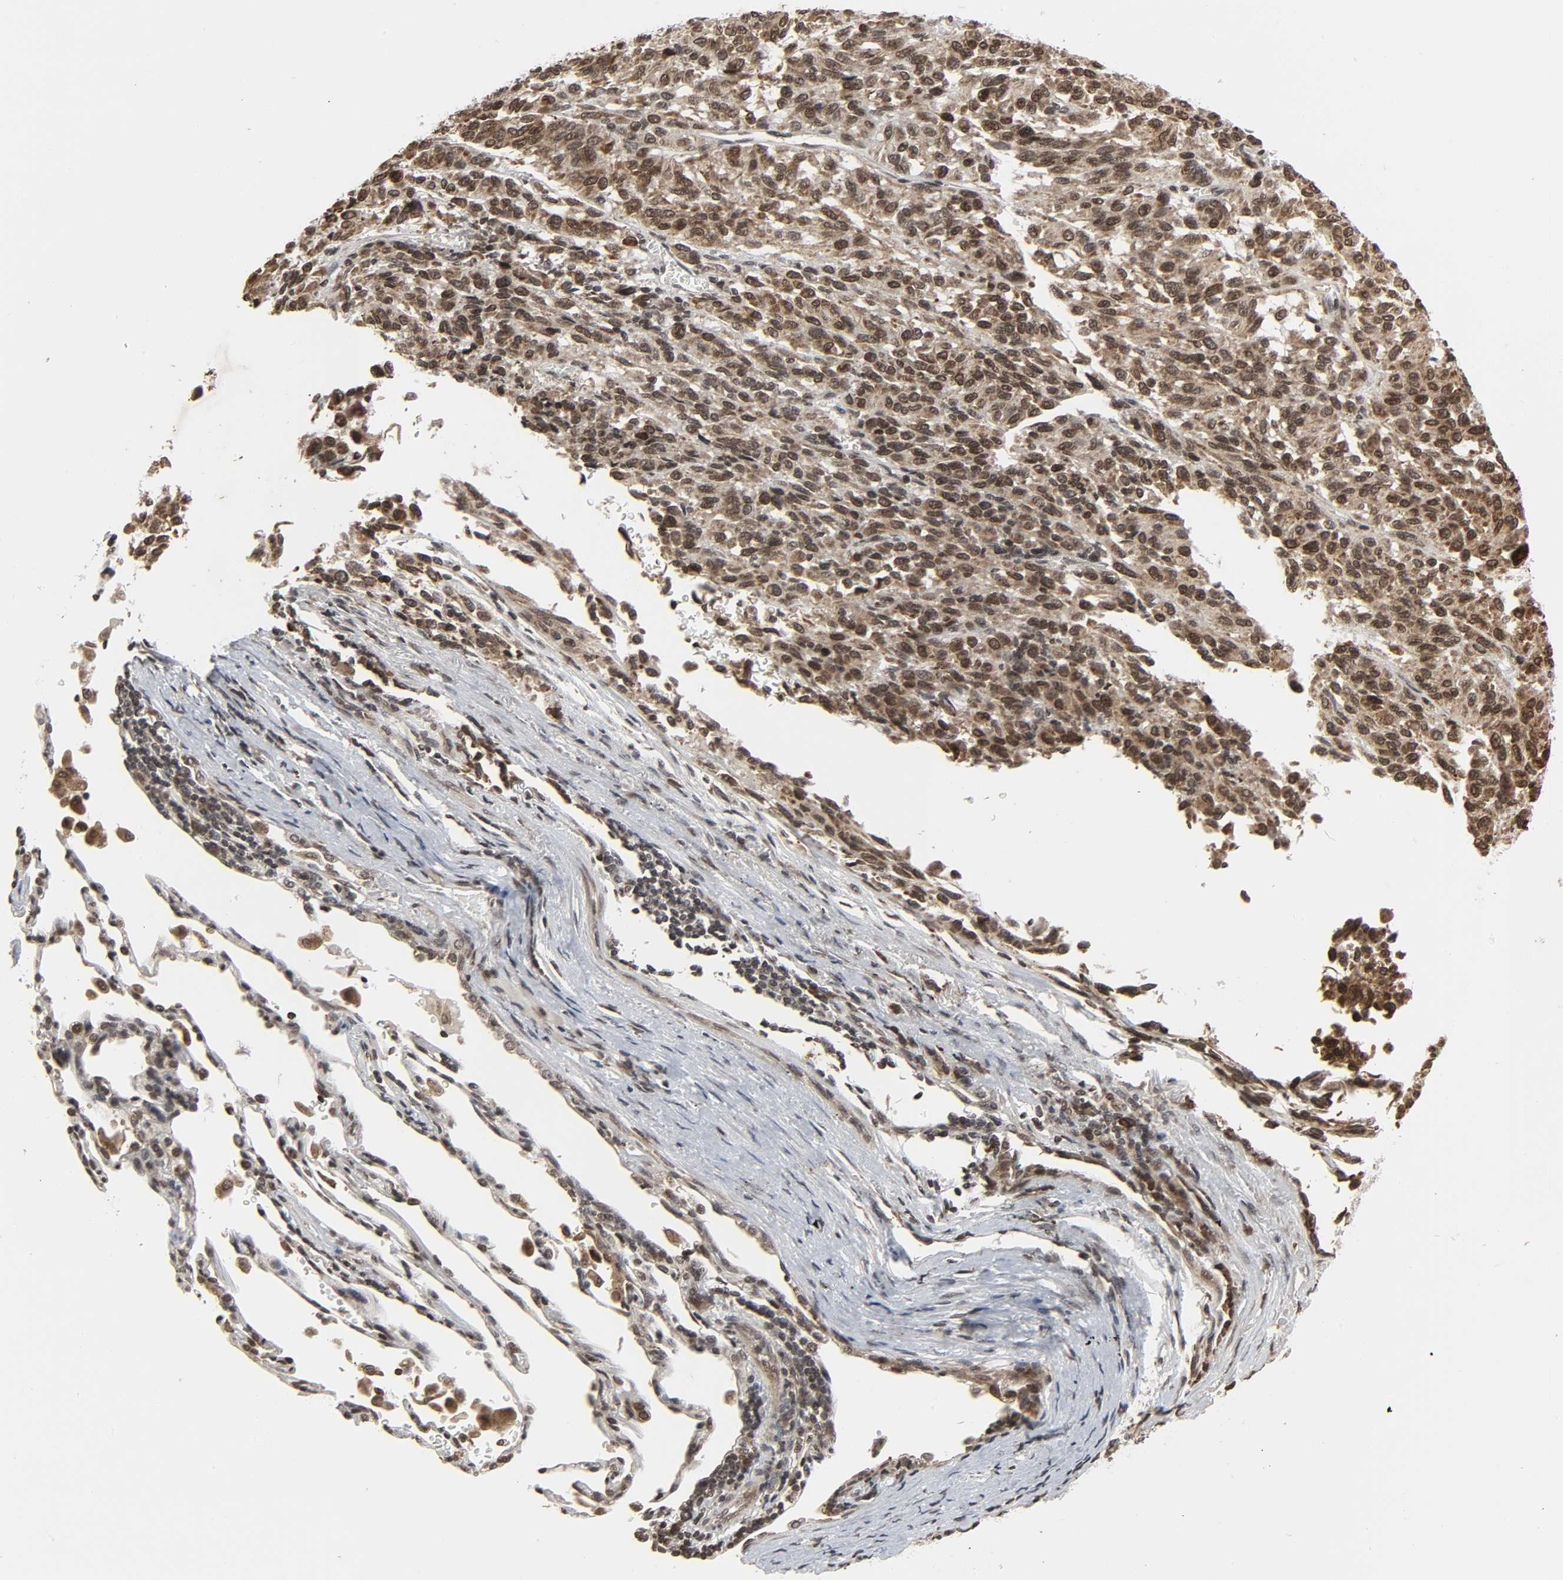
{"staining": {"intensity": "moderate", "quantity": ">75%", "location": "cytoplasmic/membranous,nuclear"}, "tissue": "melanoma", "cell_type": "Tumor cells", "image_type": "cancer", "snomed": [{"axis": "morphology", "description": "Malignant melanoma, Metastatic site"}, {"axis": "topography", "description": "Lung"}], "caption": "Moderate cytoplasmic/membranous and nuclear expression for a protein is appreciated in about >75% of tumor cells of melanoma using immunohistochemistry.", "gene": "XRCC1", "patient": {"sex": "male", "age": 64}}